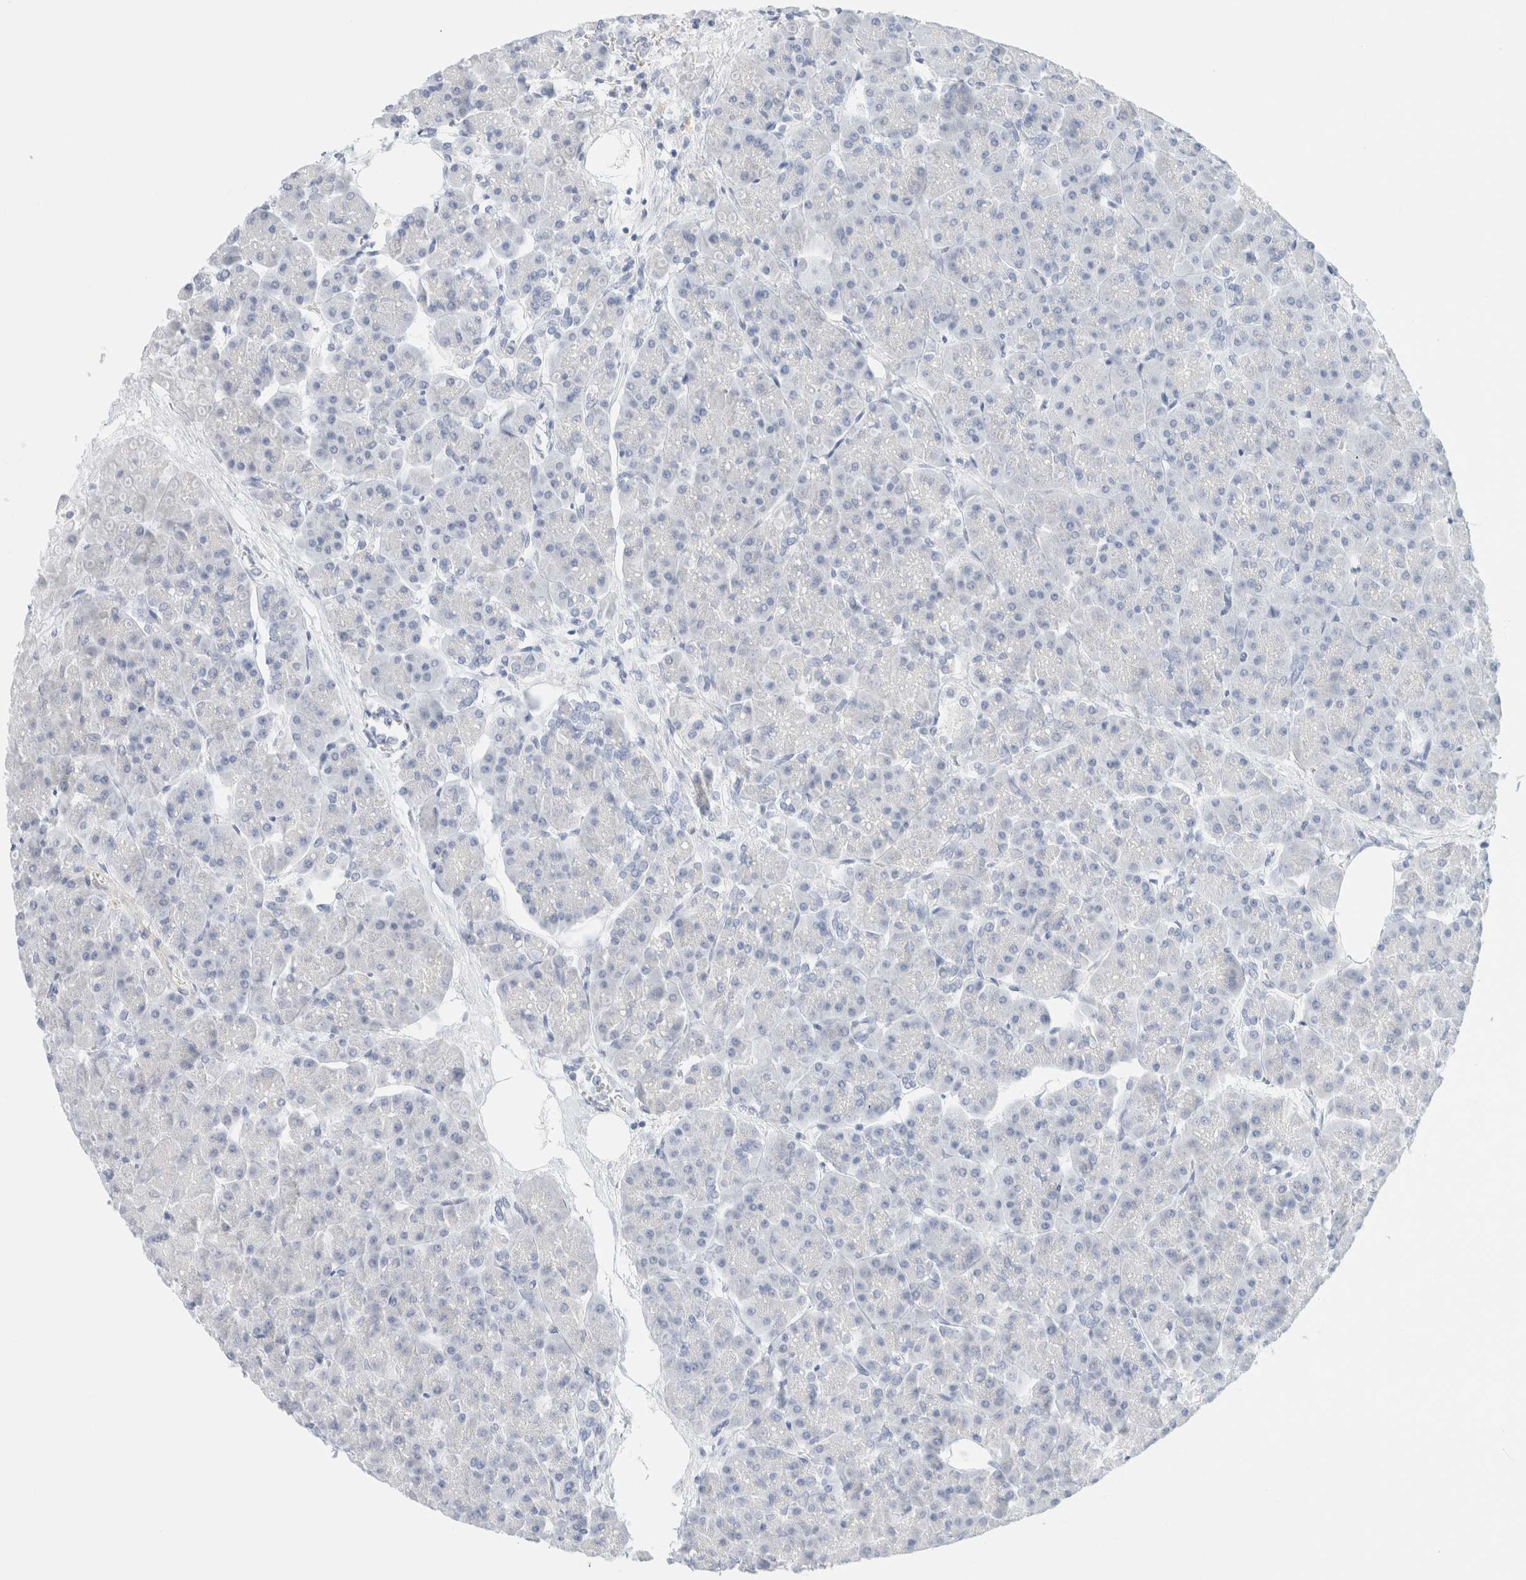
{"staining": {"intensity": "negative", "quantity": "none", "location": "none"}, "tissue": "pancreas", "cell_type": "Exocrine glandular cells", "image_type": "normal", "snomed": [{"axis": "morphology", "description": "Normal tissue, NOS"}, {"axis": "topography", "description": "Pancreas"}], "caption": "A photomicrograph of pancreas stained for a protein displays no brown staining in exocrine glandular cells.", "gene": "DPYS", "patient": {"sex": "female", "age": 70}}